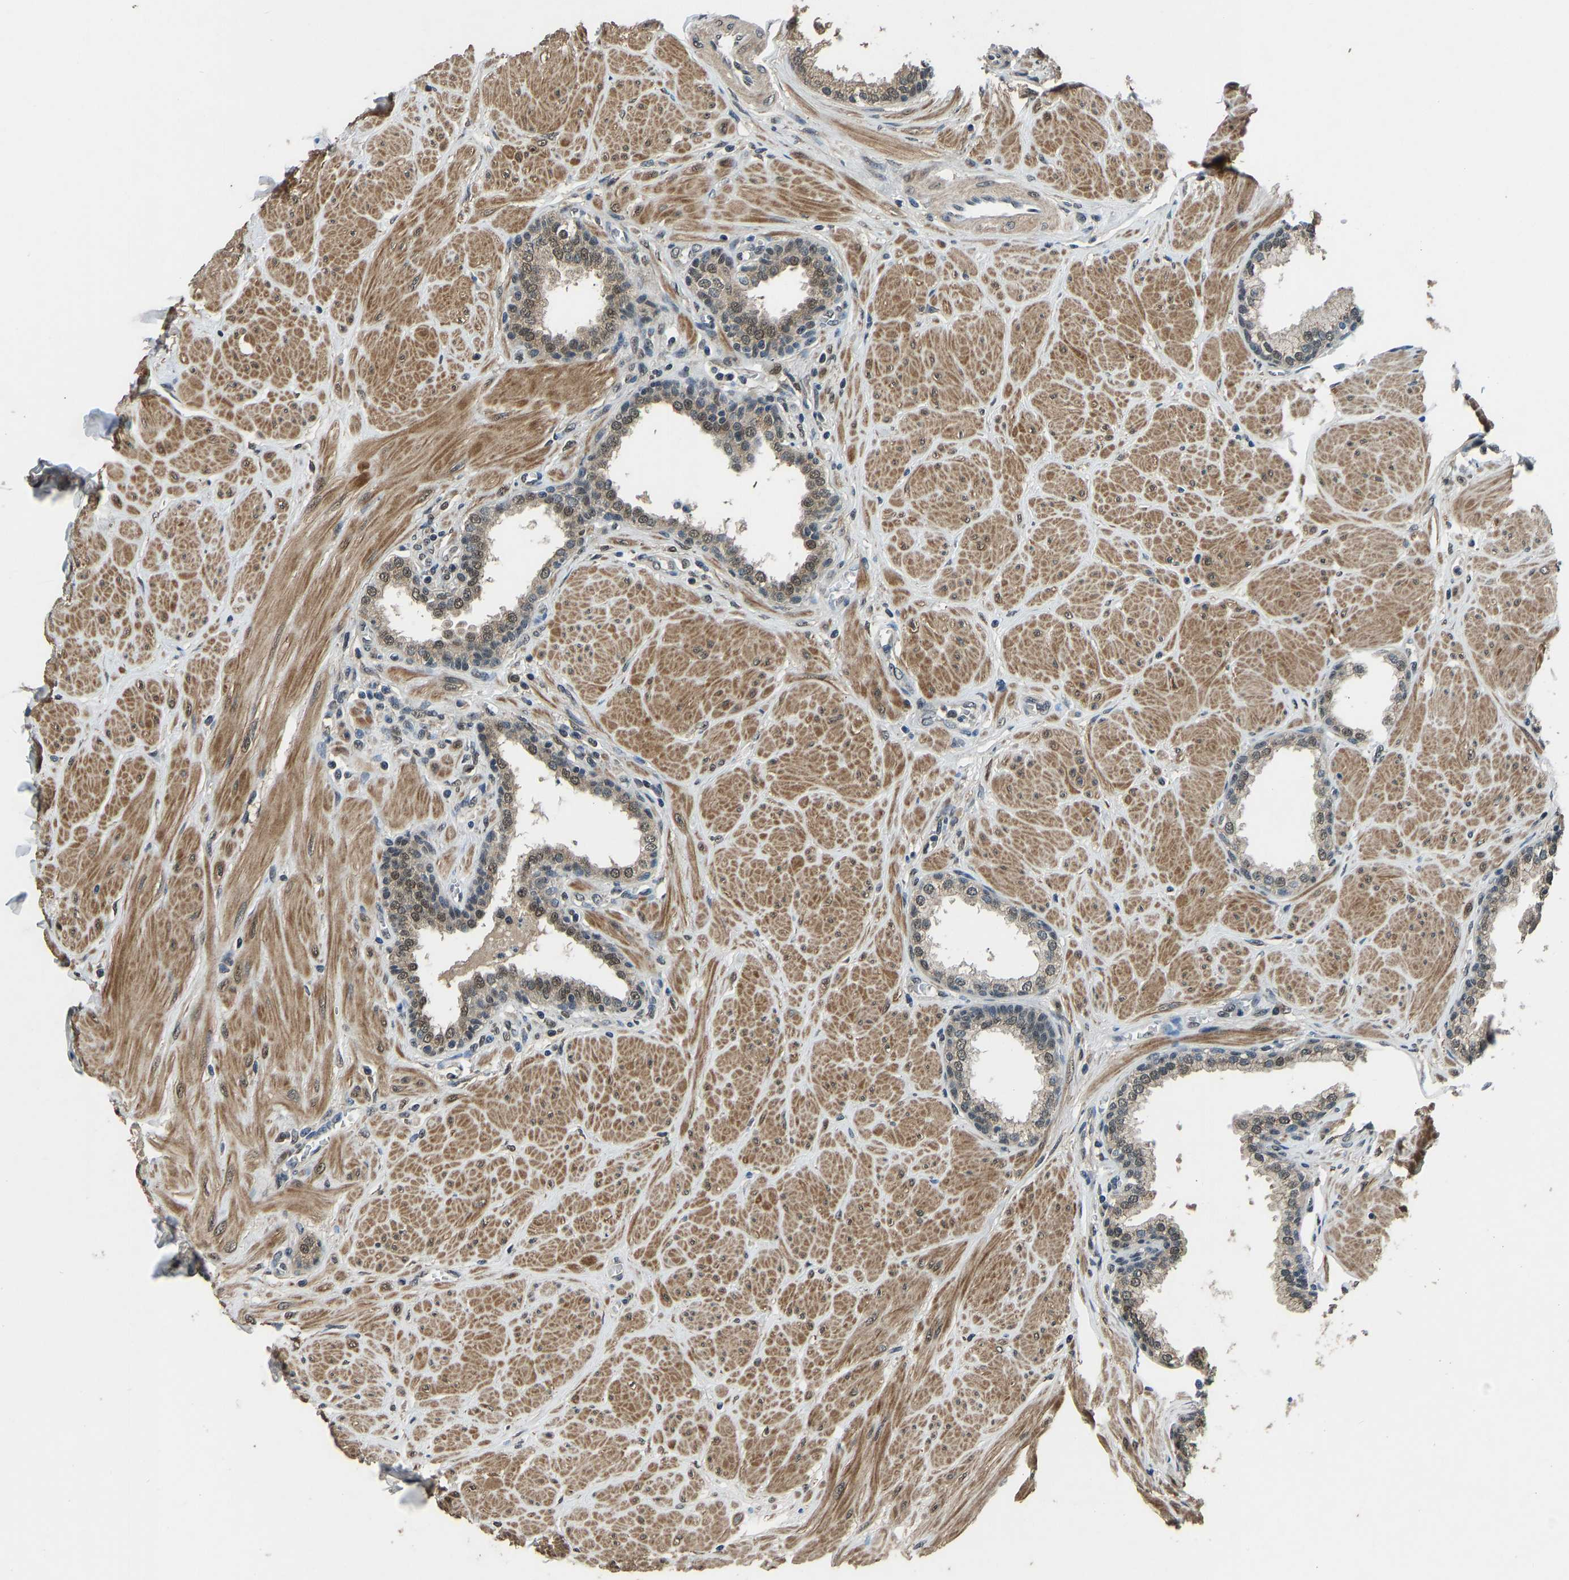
{"staining": {"intensity": "weak", "quantity": ">75%", "location": "cytoplasmic/membranous,nuclear"}, "tissue": "prostate", "cell_type": "Glandular cells", "image_type": "normal", "snomed": [{"axis": "morphology", "description": "Normal tissue, NOS"}, {"axis": "topography", "description": "Prostate"}], "caption": "Glandular cells show low levels of weak cytoplasmic/membranous,nuclear staining in approximately >75% of cells in unremarkable human prostate. The staining is performed using DAB brown chromogen to label protein expression. The nuclei are counter-stained blue using hematoxylin.", "gene": "TOX4", "patient": {"sex": "male", "age": 51}}